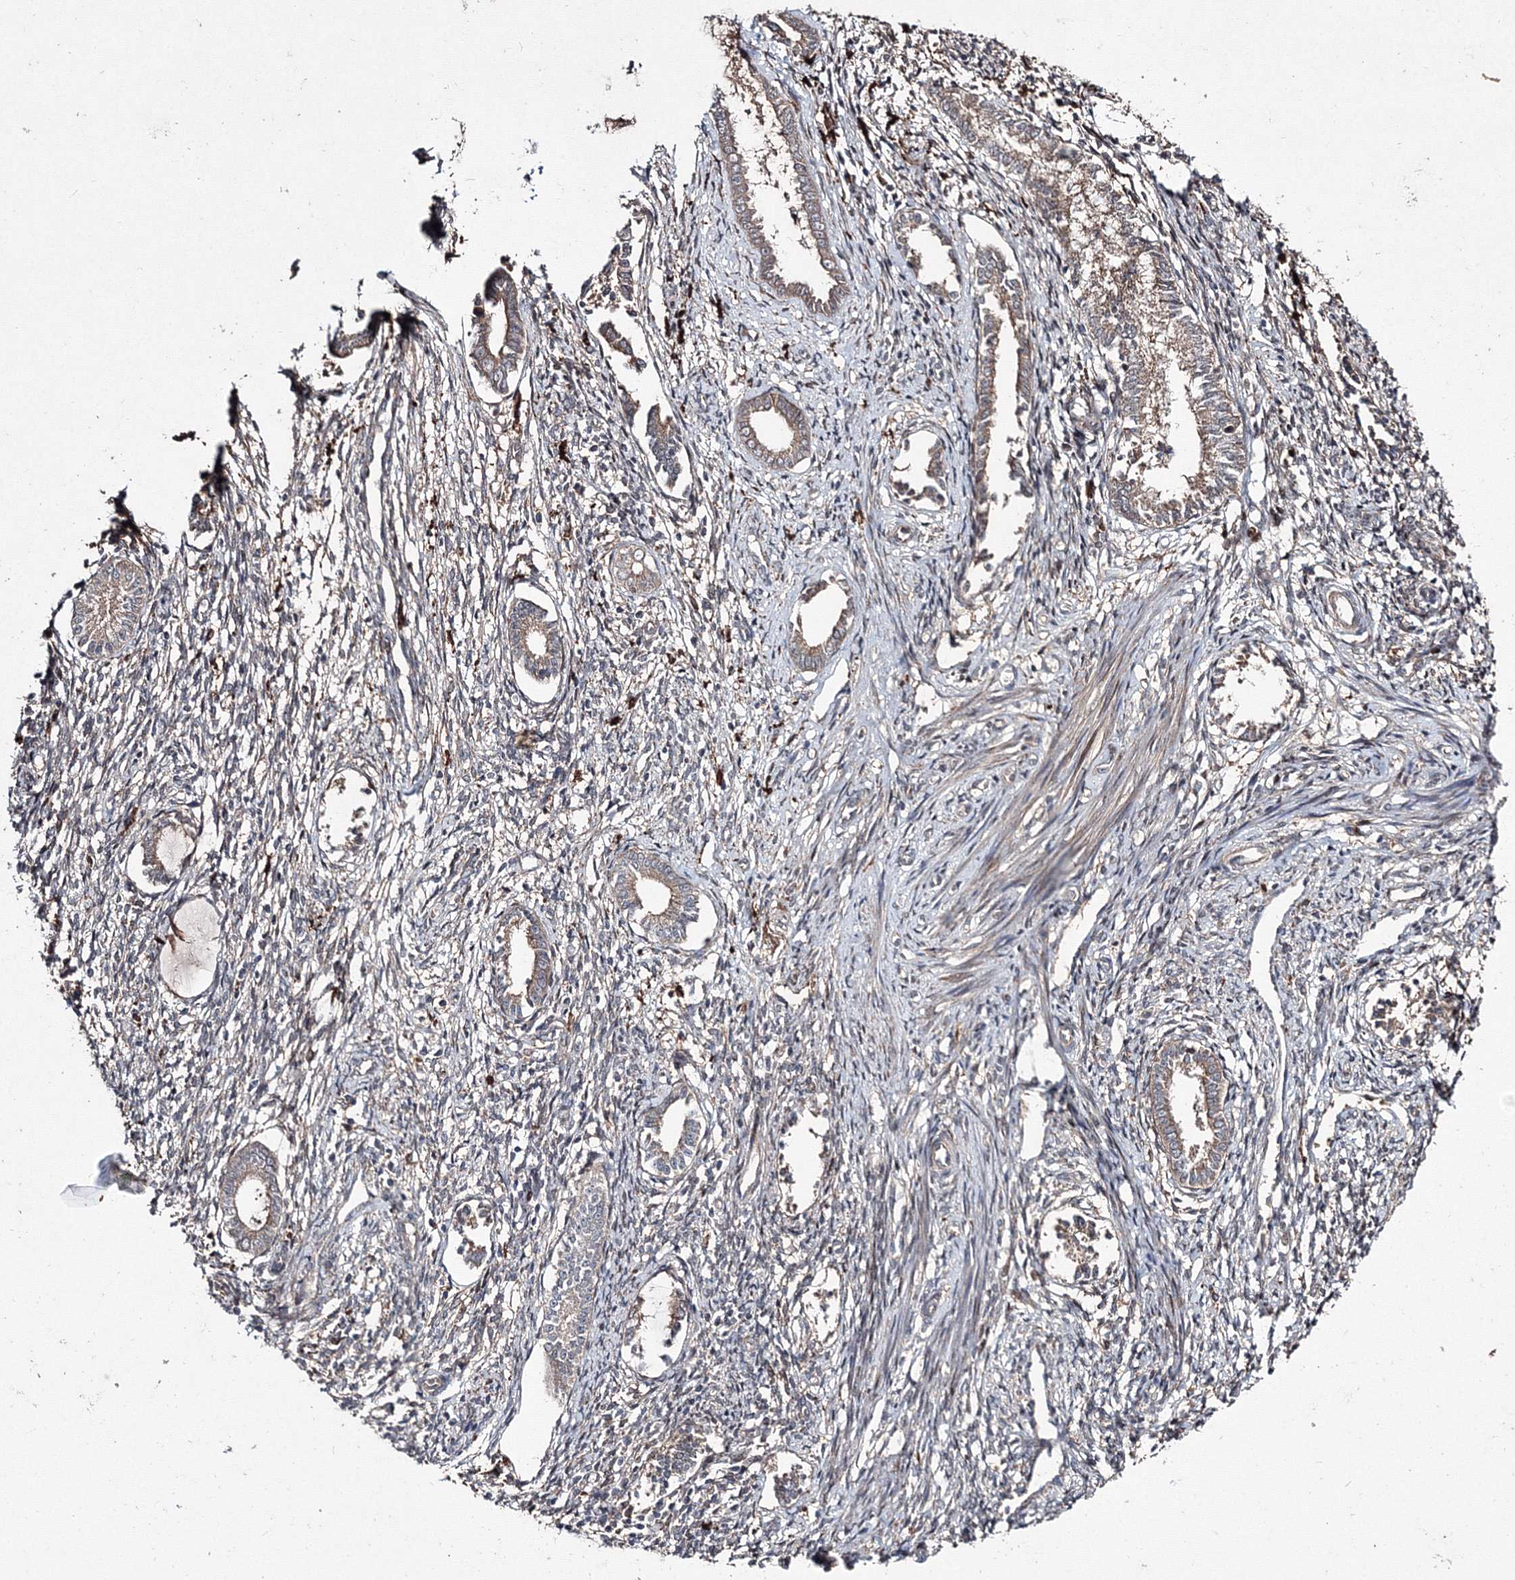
{"staining": {"intensity": "weak", "quantity": "<25%", "location": "cytoplasmic/membranous"}, "tissue": "endometrium", "cell_type": "Cells in endometrial stroma", "image_type": "normal", "snomed": [{"axis": "morphology", "description": "Normal tissue, NOS"}, {"axis": "topography", "description": "Endometrium"}], "caption": "Immunohistochemistry (IHC) image of unremarkable endometrium: endometrium stained with DAB (3,3'-diaminobenzidine) exhibits no significant protein expression in cells in endometrial stroma.", "gene": "RANBP3L", "patient": {"sex": "female", "age": 56}}